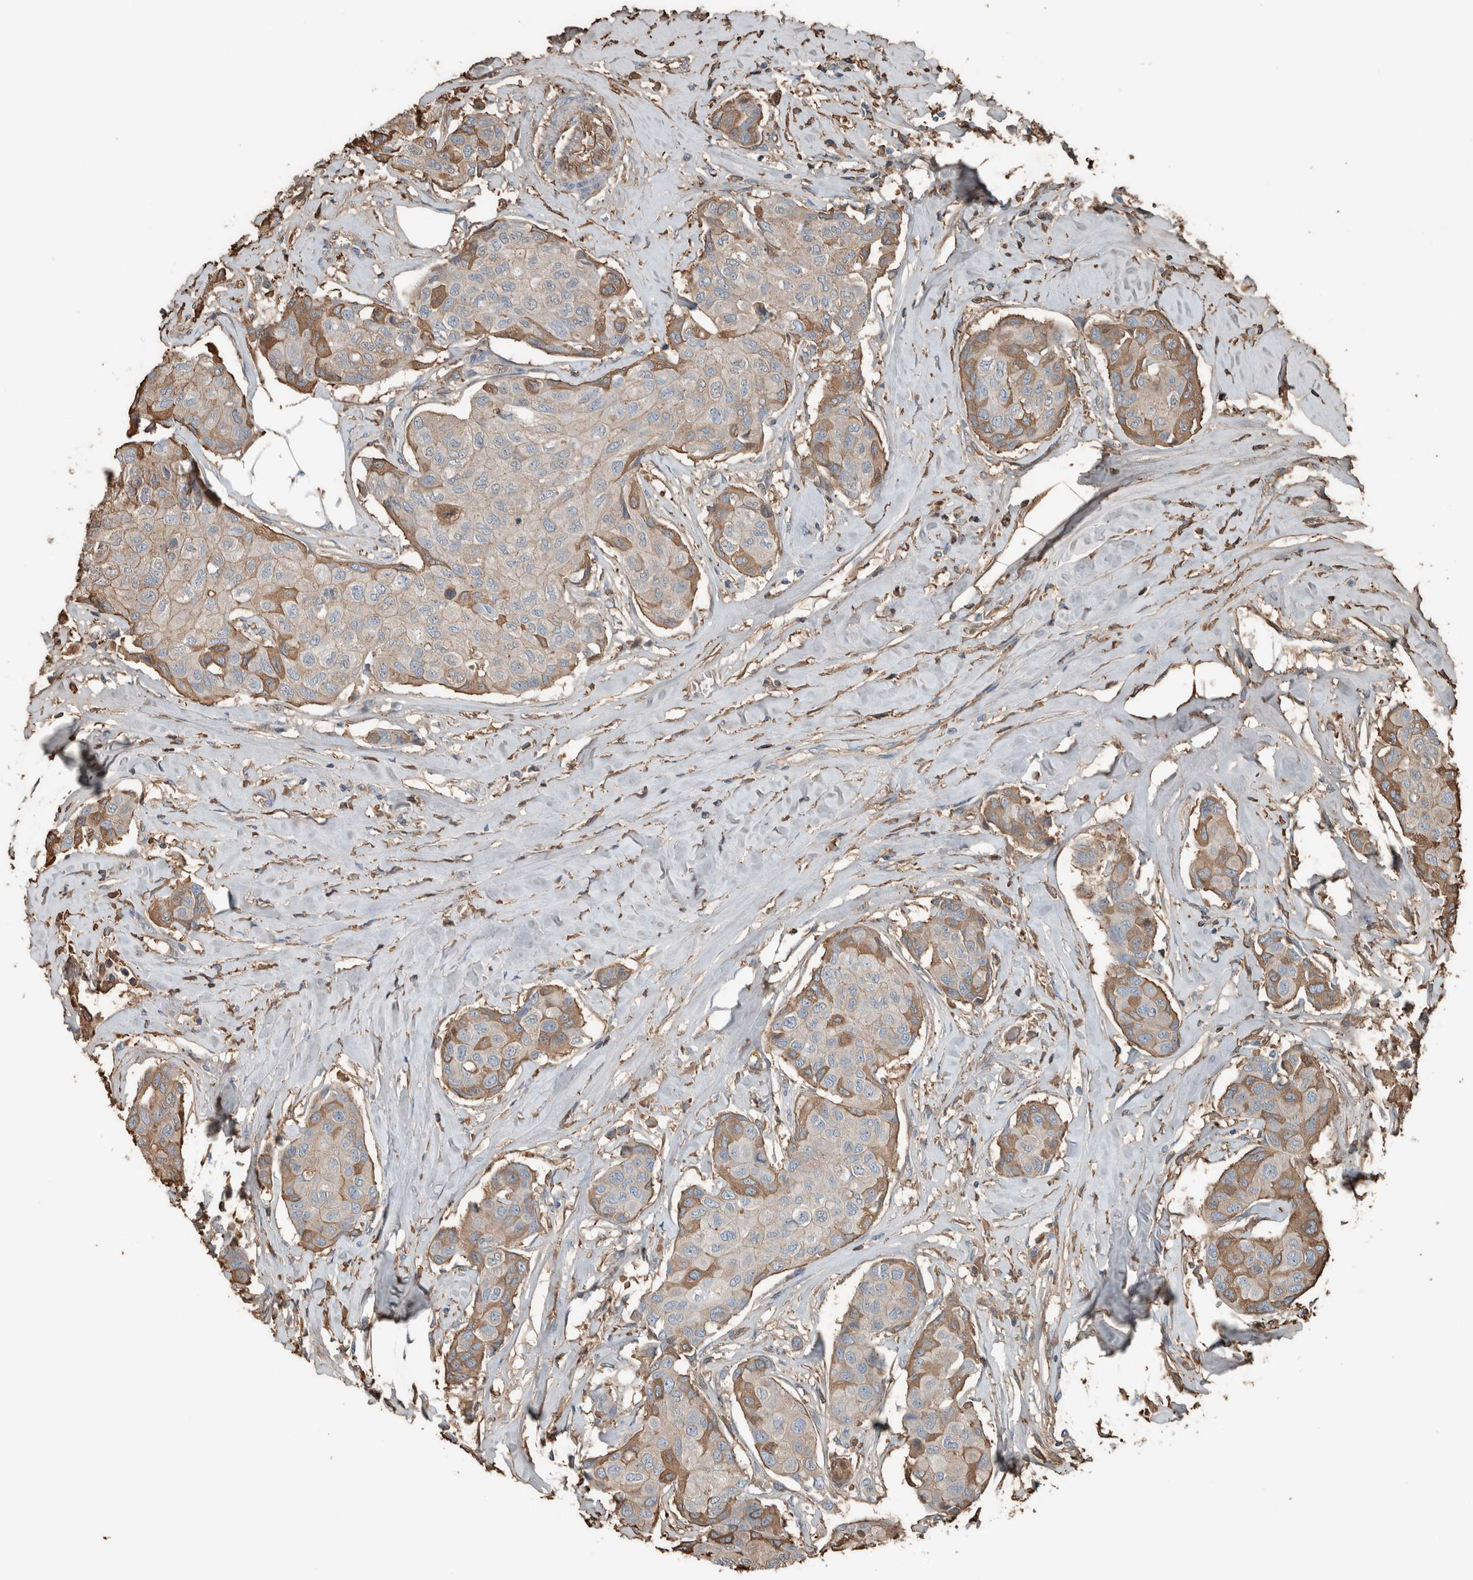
{"staining": {"intensity": "moderate", "quantity": "<25%", "location": "cytoplasmic/membranous"}, "tissue": "breast cancer", "cell_type": "Tumor cells", "image_type": "cancer", "snomed": [{"axis": "morphology", "description": "Duct carcinoma"}, {"axis": "topography", "description": "Breast"}], "caption": "This is an image of IHC staining of breast cancer (infiltrating ductal carcinoma), which shows moderate staining in the cytoplasmic/membranous of tumor cells.", "gene": "USP34", "patient": {"sex": "female", "age": 80}}